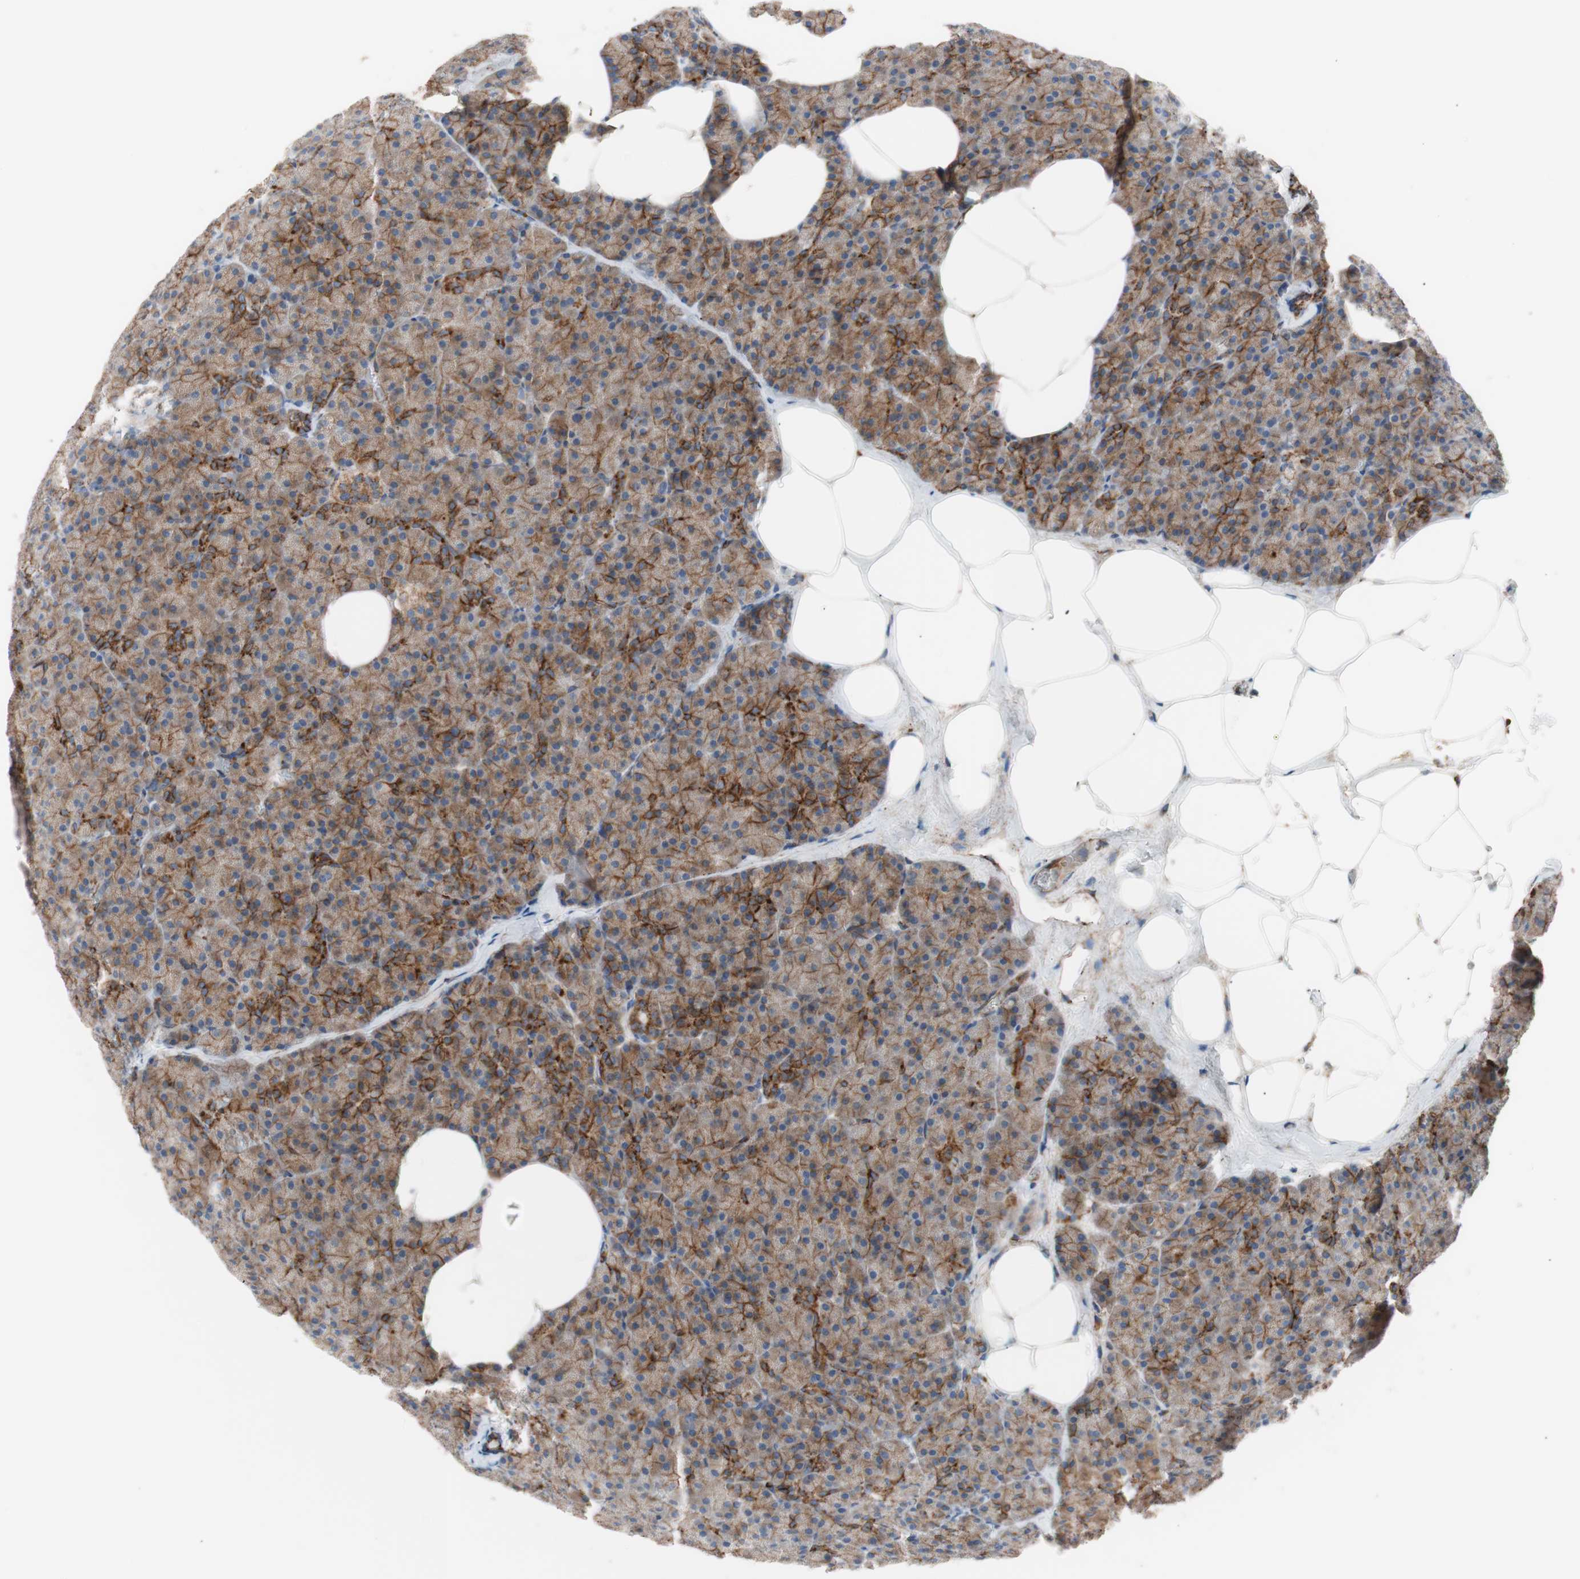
{"staining": {"intensity": "moderate", "quantity": ">75%", "location": "cytoplasmic/membranous"}, "tissue": "pancreas", "cell_type": "Exocrine glandular cells", "image_type": "normal", "snomed": [{"axis": "morphology", "description": "Normal tissue, NOS"}, {"axis": "topography", "description": "Pancreas"}], "caption": "Exocrine glandular cells exhibit medium levels of moderate cytoplasmic/membranous positivity in approximately >75% of cells in benign pancreas.", "gene": "FLOT2", "patient": {"sex": "female", "age": 35}}